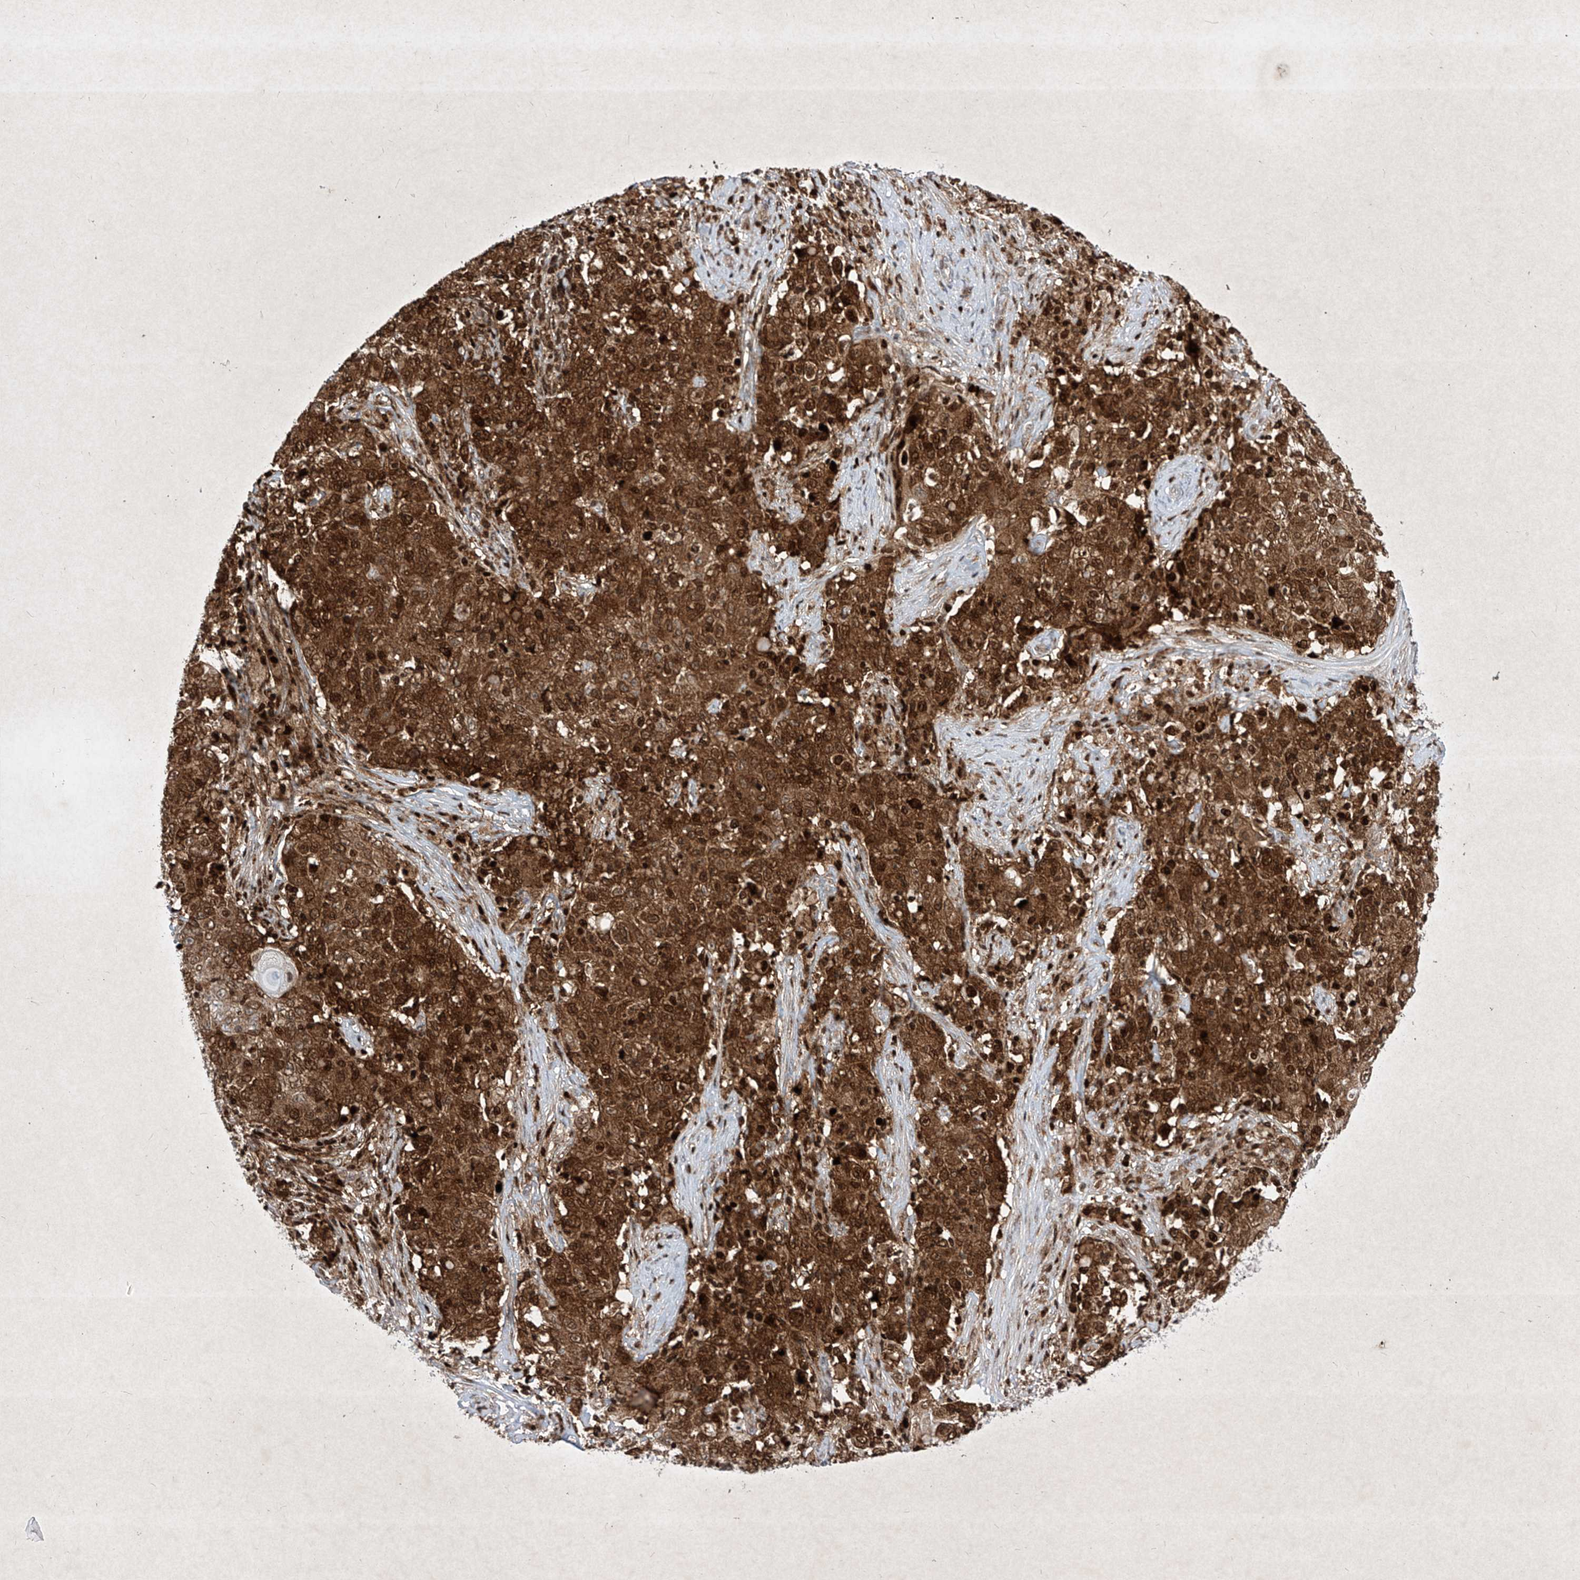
{"staining": {"intensity": "strong", "quantity": ">75%", "location": "cytoplasmic/membranous,nuclear"}, "tissue": "ovarian cancer", "cell_type": "Tumor cells", "image_type": "cancer", "snomed": [{"axis": "morphology", "description": "Carcinoma, endometroid"}, {"axis": "topography", "description": "Ovary"}], "caption": "A photomicrograph of human ovarian endometroid carcinoma stained for a protein exhibits strong cytoplasmic/membranous and nuclear brown staining in tumor cells.", "gene": "PSMB10", "patient": {"sex": "female", "age": 42}}